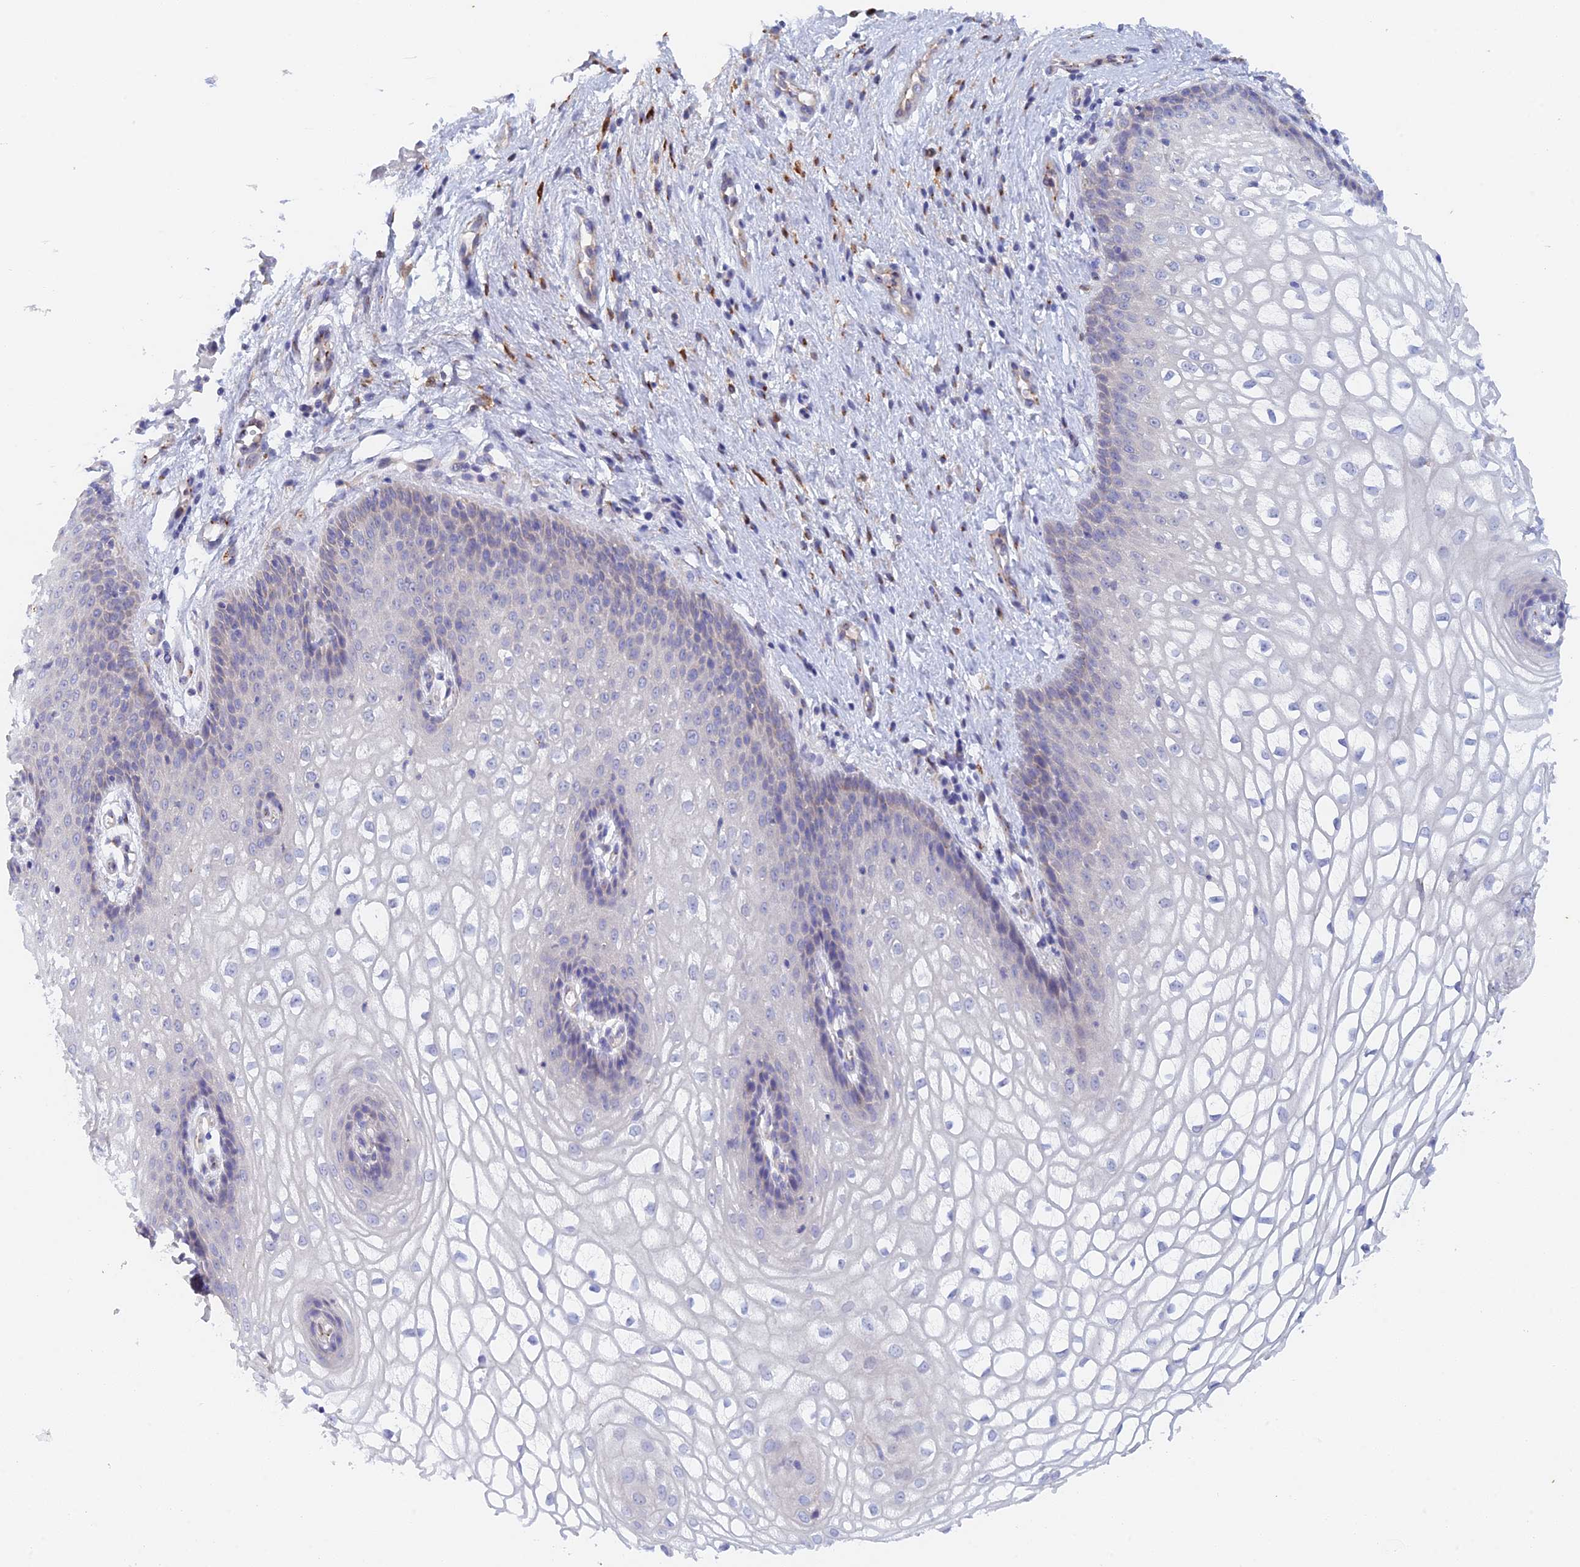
{"staining": {"intensity": "negative", "quantity": "none", "location": "none"}, "tissue": "vagina", "cell_type": "Squamous epithelial cells", "image_type": "normal", "snomed": [{"axis": "morphology", "description": "Normal tissue, NOS"}, {"axis": "topography", "description": "Vagina"}], "caption": "Immunohistochemical staining of benign vagina demonstrates no significant expression in squamous epithelial cells.", "gene": "SLC24A3", "patient": {"sex": "female", "age": 34}}